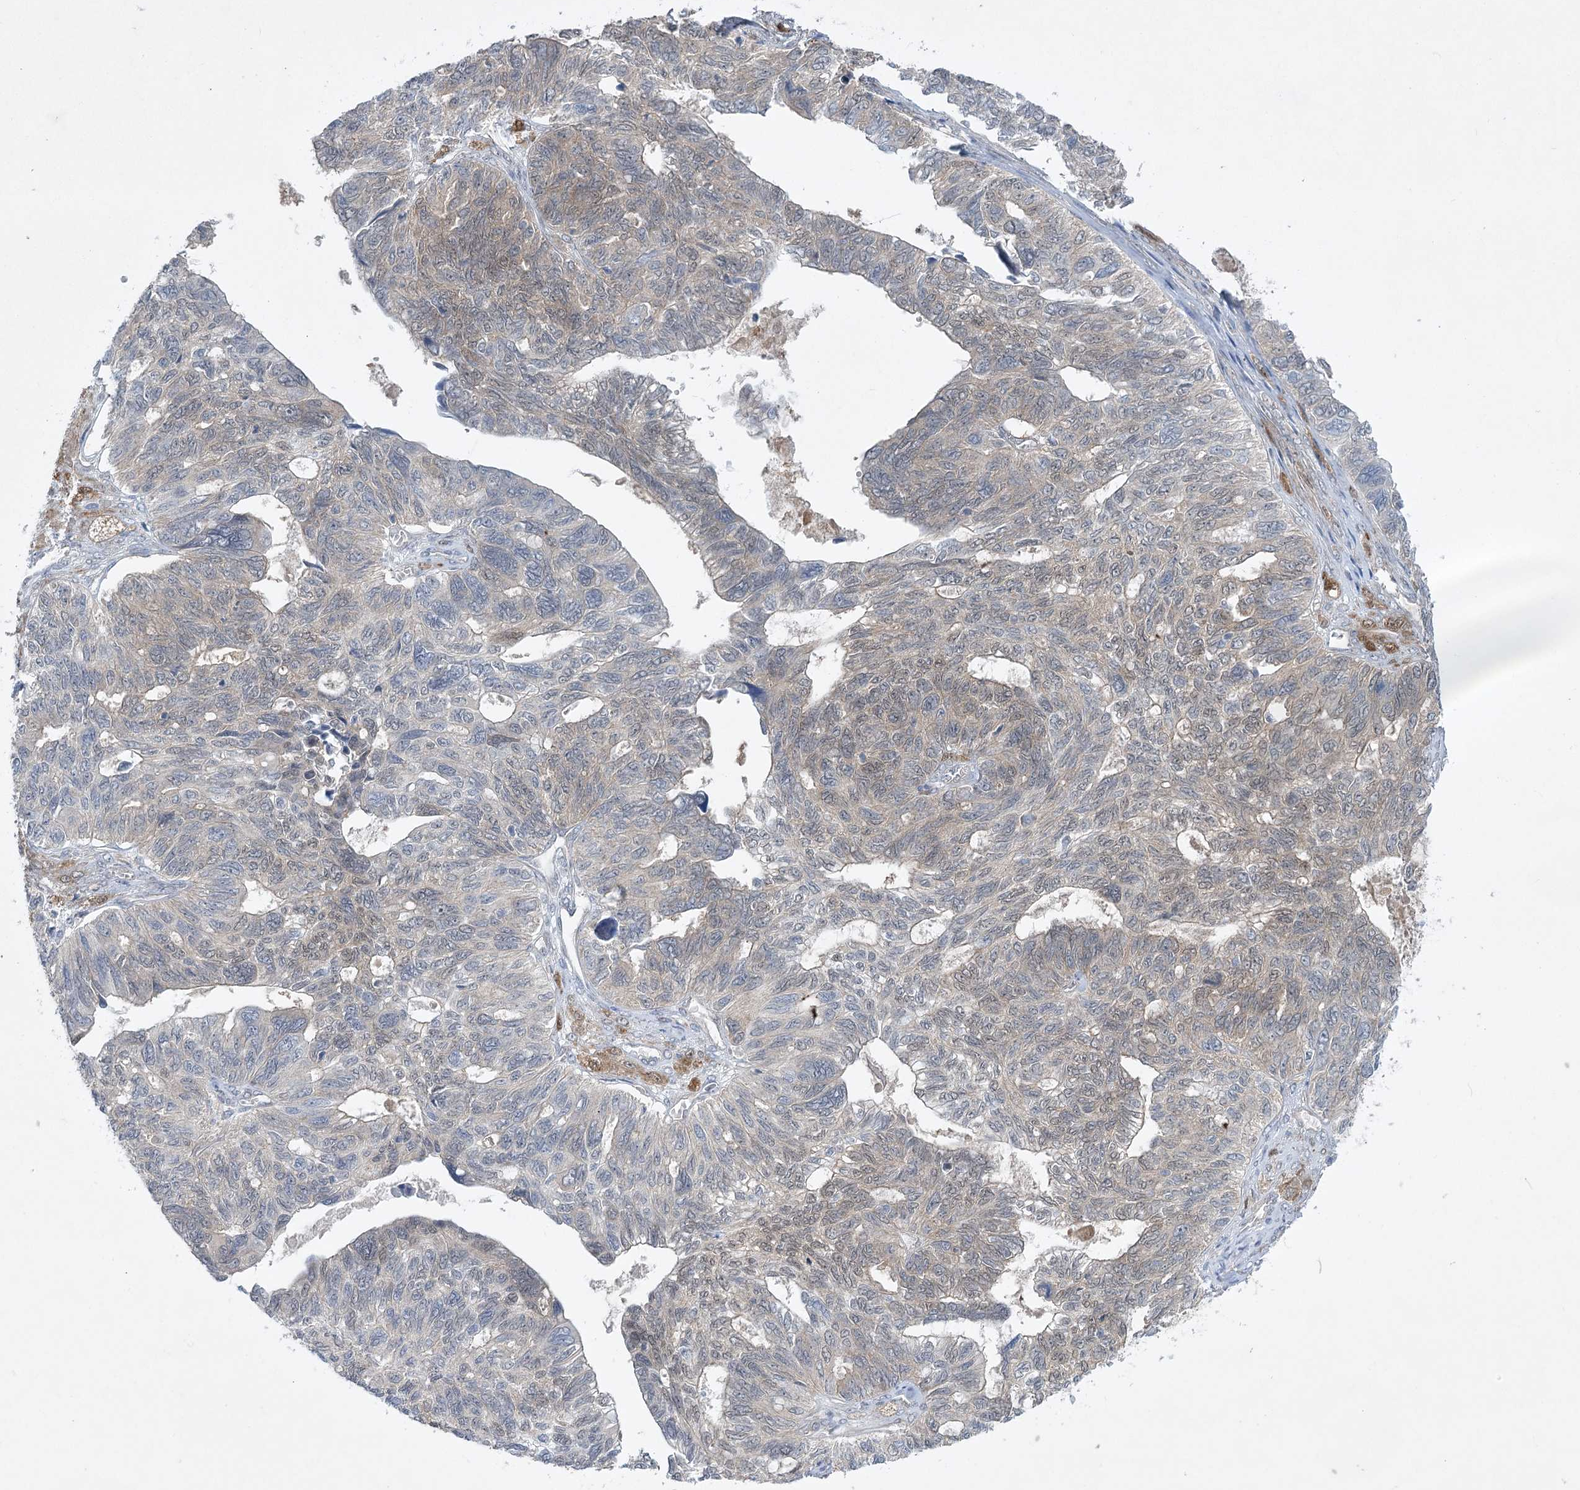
{"staining": {"intensity": "negative", "quantity": "none", "location": "none"}, "tissue": "ovarian cancer", "cell_type": "Tumor cells", "image_type": "cancer", "snomed": [{"axis": "morphology", "description": "Cystadenocarcinoma, serous, NOS"}, {"axis": "topography", "description": "Ovary"}], "caption": "The histopathology image displays no significant expression in tumor cells of ovarian cancer (serous cystadenocarcinoma).", "gene": "AAMDC", "patient": {"sex": "female", "age": 79}}